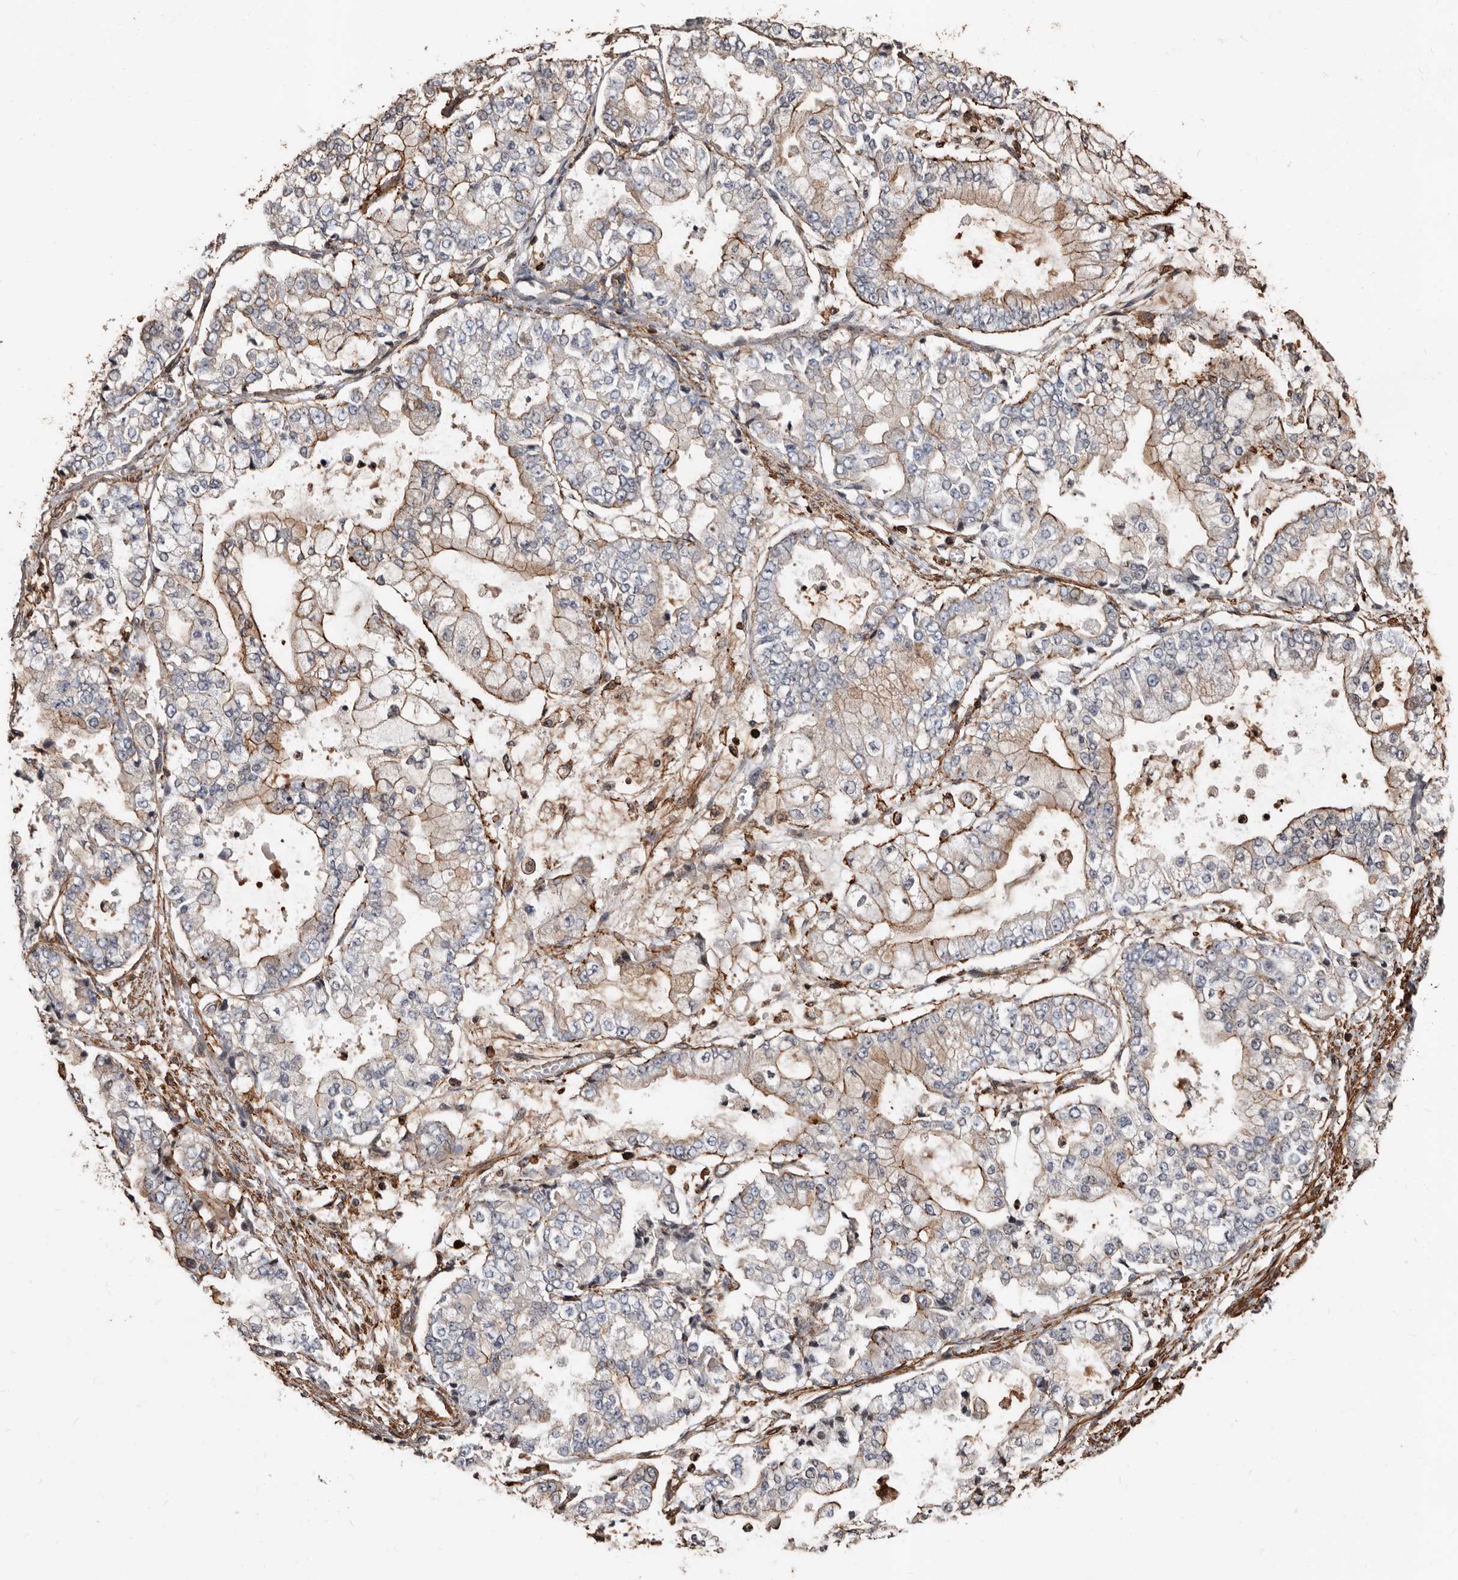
{"staining": {"intensity": "weak", "quantity": ">75%", "location": "cytoplasmic/membranous"}, "tissue": "stomach cancer", "cell_type": "Tumor cells", "image_type": "cancer", "snomed": [{"axis": "morphology", "description": "Adenocarcinoma, NOS"}, {"axis": "topography", "description": "Stomach"}], "caption": "This is a photomicrograph of immunohistochemistry (IHC) staining of stomach adenocarcinoma, which shows weak positivity in the cytoplasmic/membranous of tumor cells.", "gene": "GSK3A", "patient": {"sex": "male", "age": 76}}